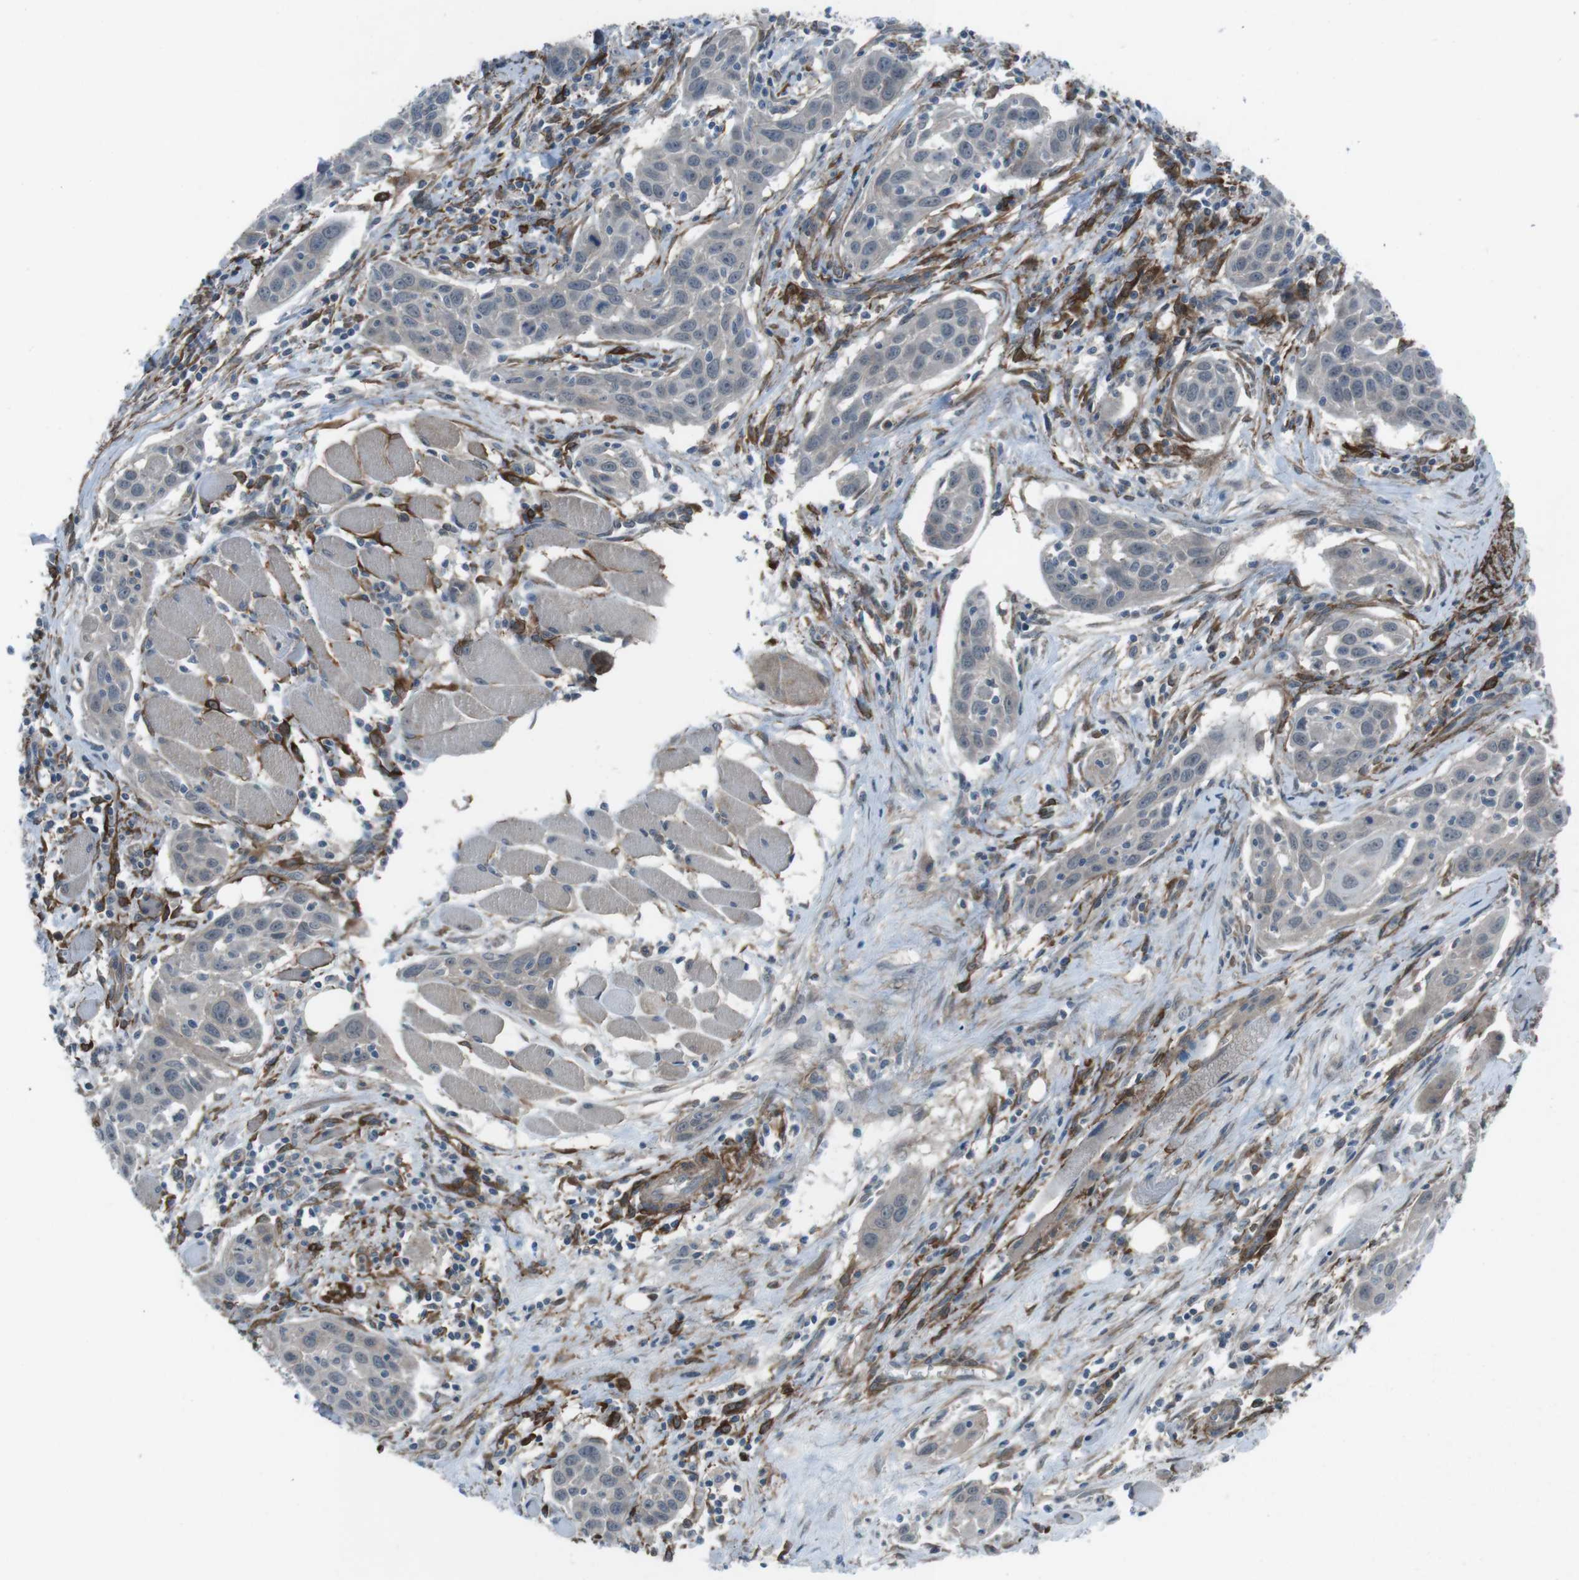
{"staining": {"intensity": "weak", "quantity": ">75%", "location": "cytoplasmic/membranous"}, "tissue": "head and neck cancer", "cell_type": "Tumor cells", "image_type": "cancer", "snomed": [{"axis": "morphology", "description": "Squamous cell carcinoma, NOS"}, {"axis": "topography", "description": "Oral tissue"}, {"axis": "topography", "description": "Head-Neck"}], "caption": "Head and neck squamous cell carcinoma stained with a brown dye shows weak cytoplasmic/membranous positive positivity in about >75% of tumor cells.", "gene": "ANK2", "patient": {"sex": "female", "age": 50}}